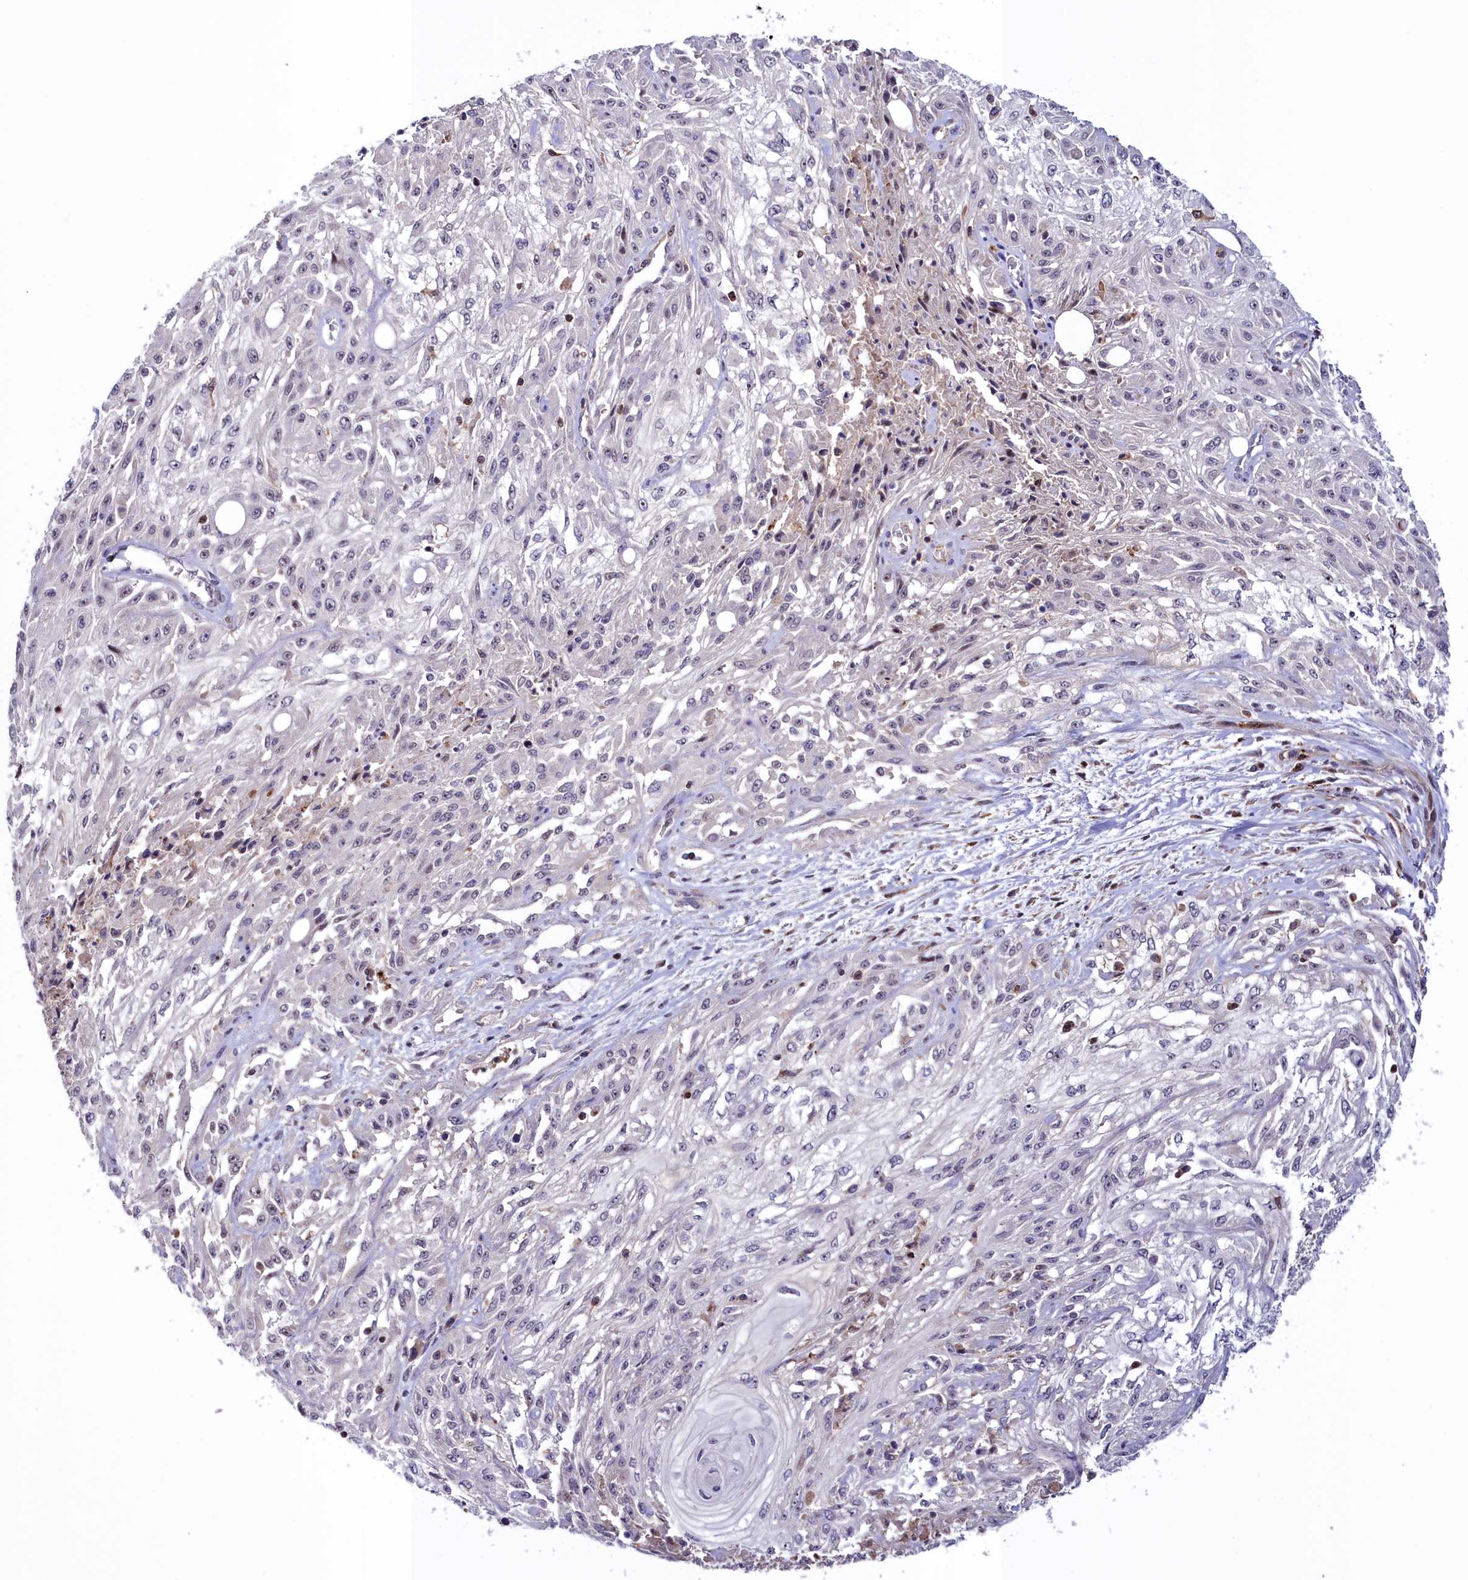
{"staining": {"intensity": "negative", "quantity": "none", "location": "none"}, "tissue": "skin cancer", "cell_type": "Tumor cells", "image_type": "cancer", "snomed": [{"axis": "morphology", "description": "Squamous cell carcinoma, NOS"}, {"axis": "morphology", "description": "Squamous cell carcinoma, metastatic, NOS"}, {"axis": "topography", "description": "Skin"}, {"axis": "topography", "description": "Lymph node"}], "caption": "There is no significant expression in tumor cells of skin cancer.", "gene": "NEURL4", "patient": {"sex": "male", "age": 75}}